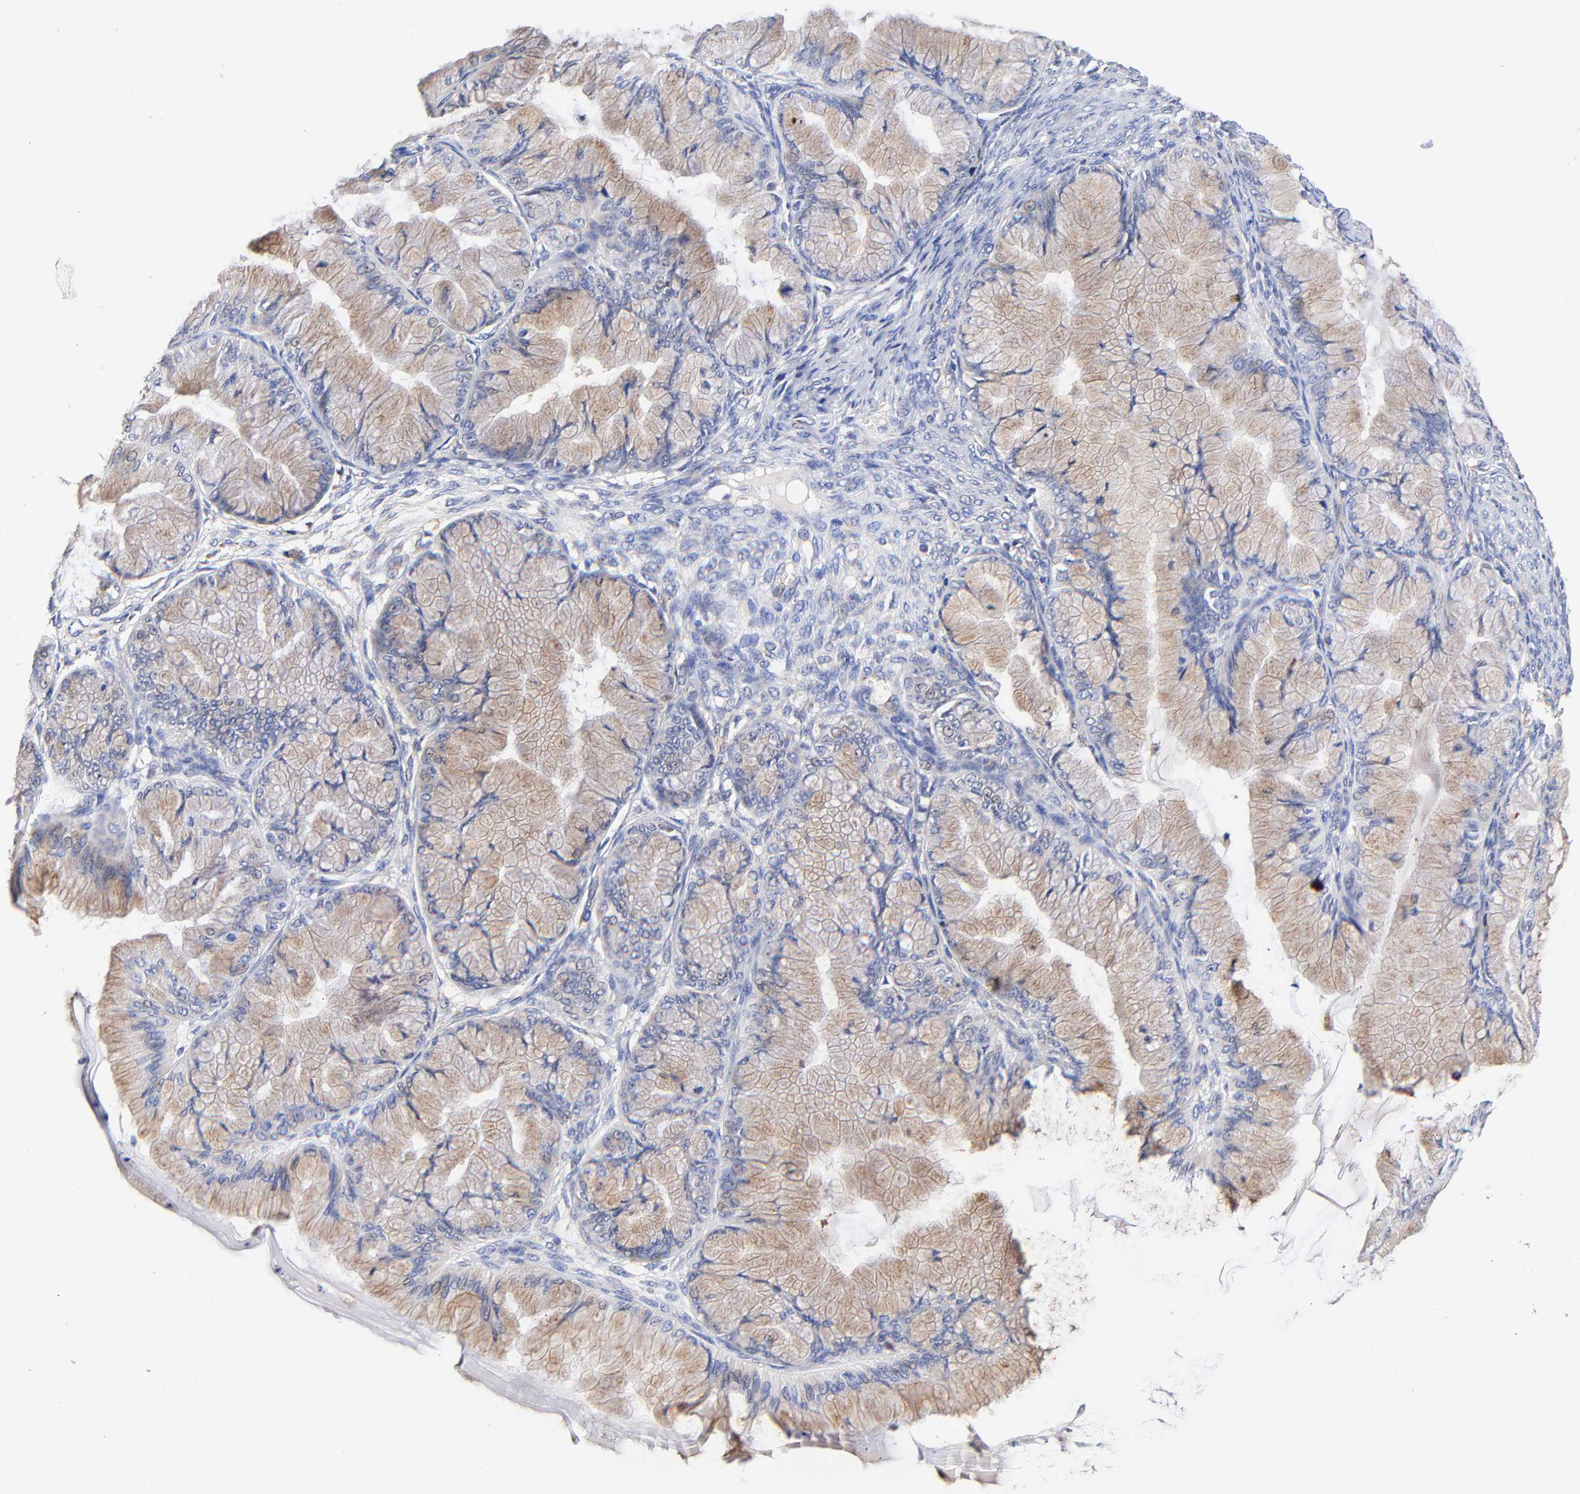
{"staining": {"intensity": "moderate", "quantity": ">75%", "location": "cytoplasmic/membranous"}, "tissue": "ovarian cancer", "cell_type": "Tumor cells", "image_type": "cancer", "snomed": [{"axis": "morphology", "description": "Cystadenocarcinoma, mucinous, NOS"}, {"axis": "topography", "description": "Ovary"}], "caption": "Immunohistochemical staining of human mucinous cystadenocarcinoma (ovarian) exhibits medium levels of moderate cytoplasmic/membranous protein expression in about >75% of tumor cells.", "gene": "ATP5F1D", "patient": {"sex": "female", "age": 63}}